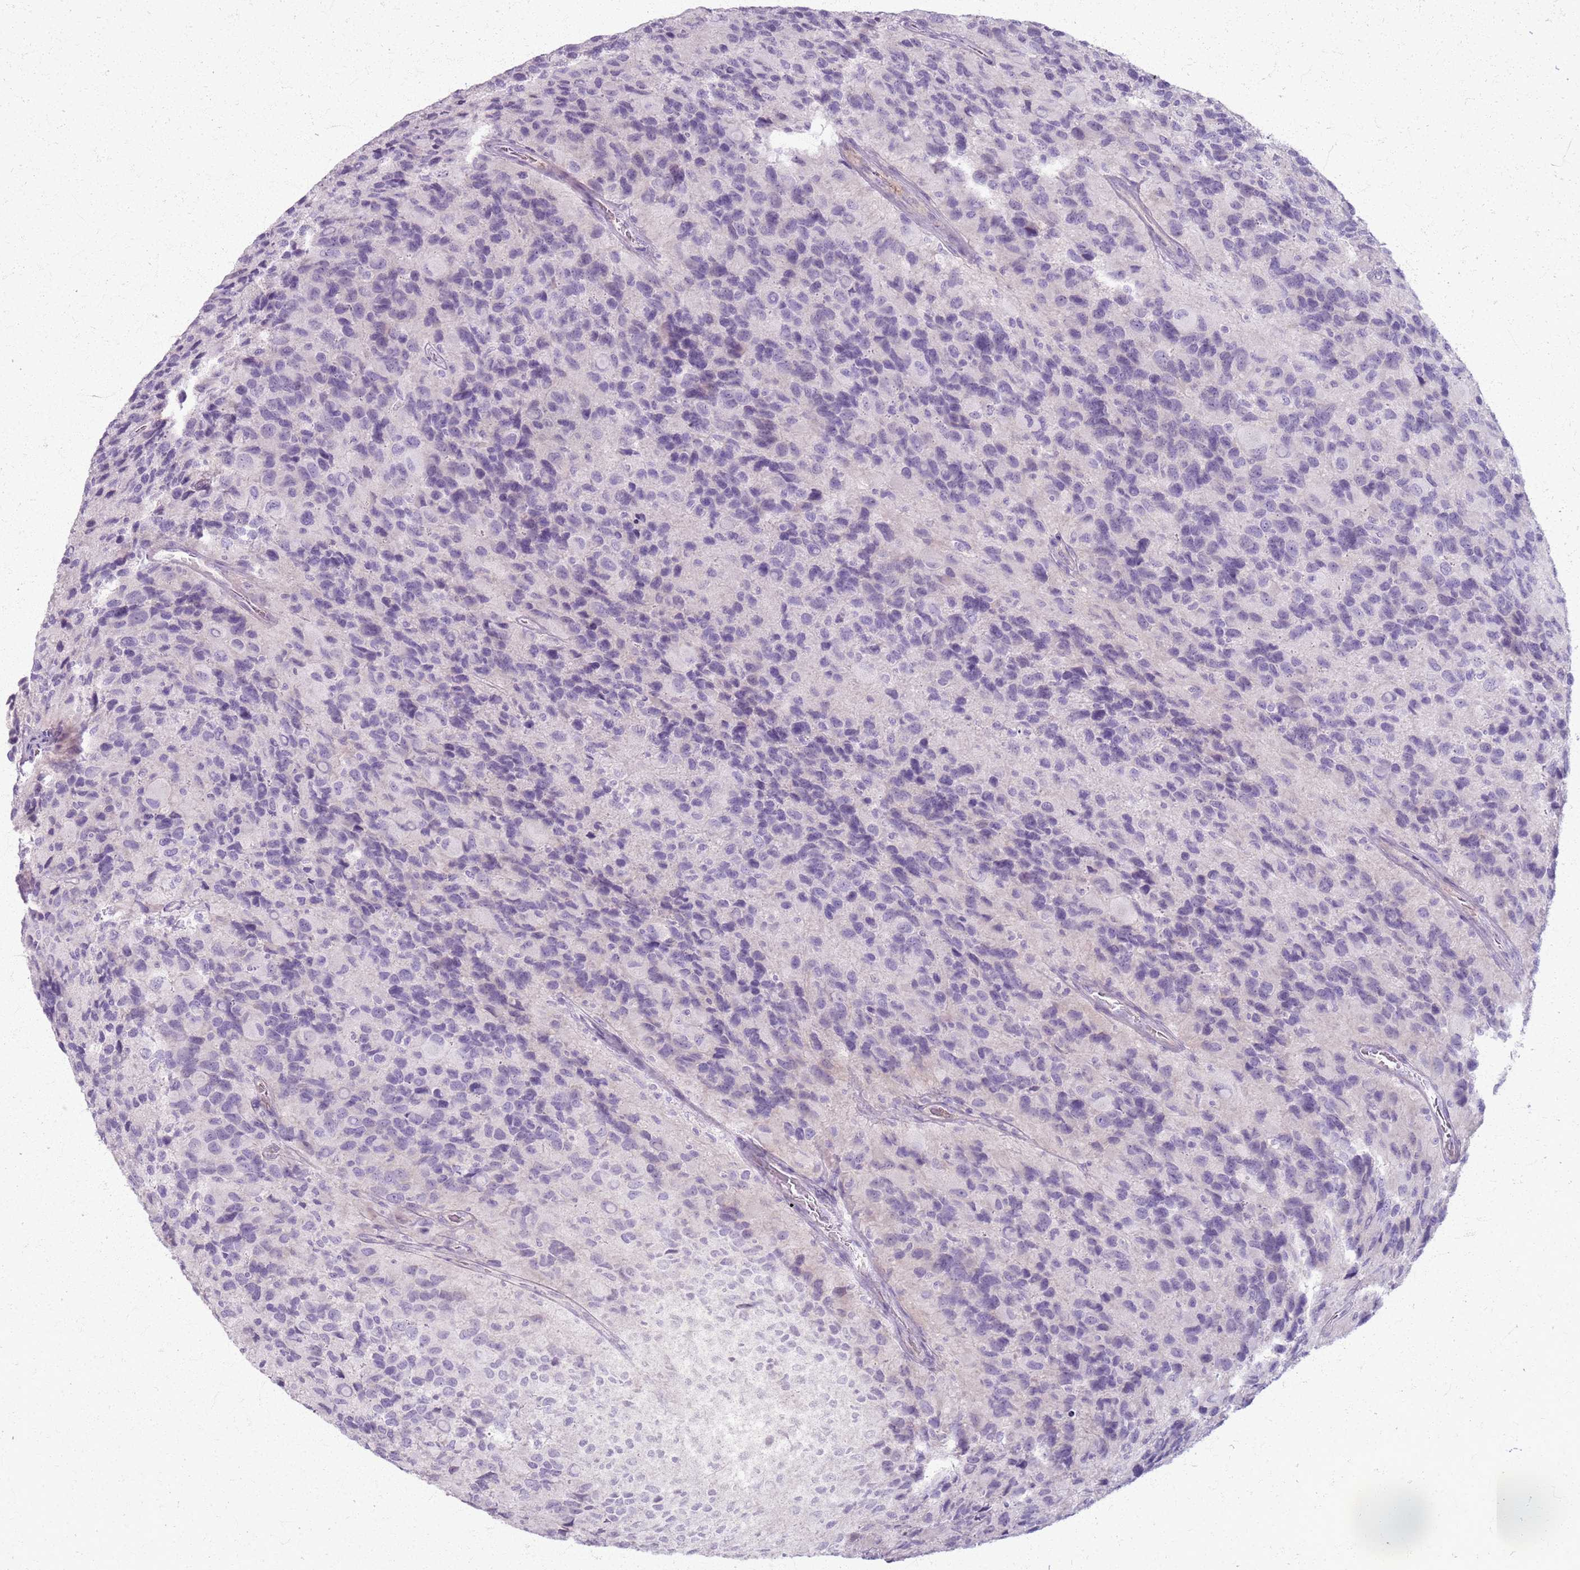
{"staining": {"intensity": "negative", "quantity": "none", "location": "none"}, "tissue": "glioma", "cell_type": "Tumor cells", "image_type": "cancer", "snomed": [{"axis": "morphology", "description": "Glioma, malignant, High grade"}, {"axis": "topography", "description": "Brain"}], "caption": "Immunohistochemistry of malignant glioma (high-grade) shows no staining in tumor cells. (Brightfield microscopy of DAB (3,3'-diaminobenzidine) immunohistochemistry (IHC) at high magnification).", "gene": "CSRP3", "patient": {"sex": "male", "age": 77}}